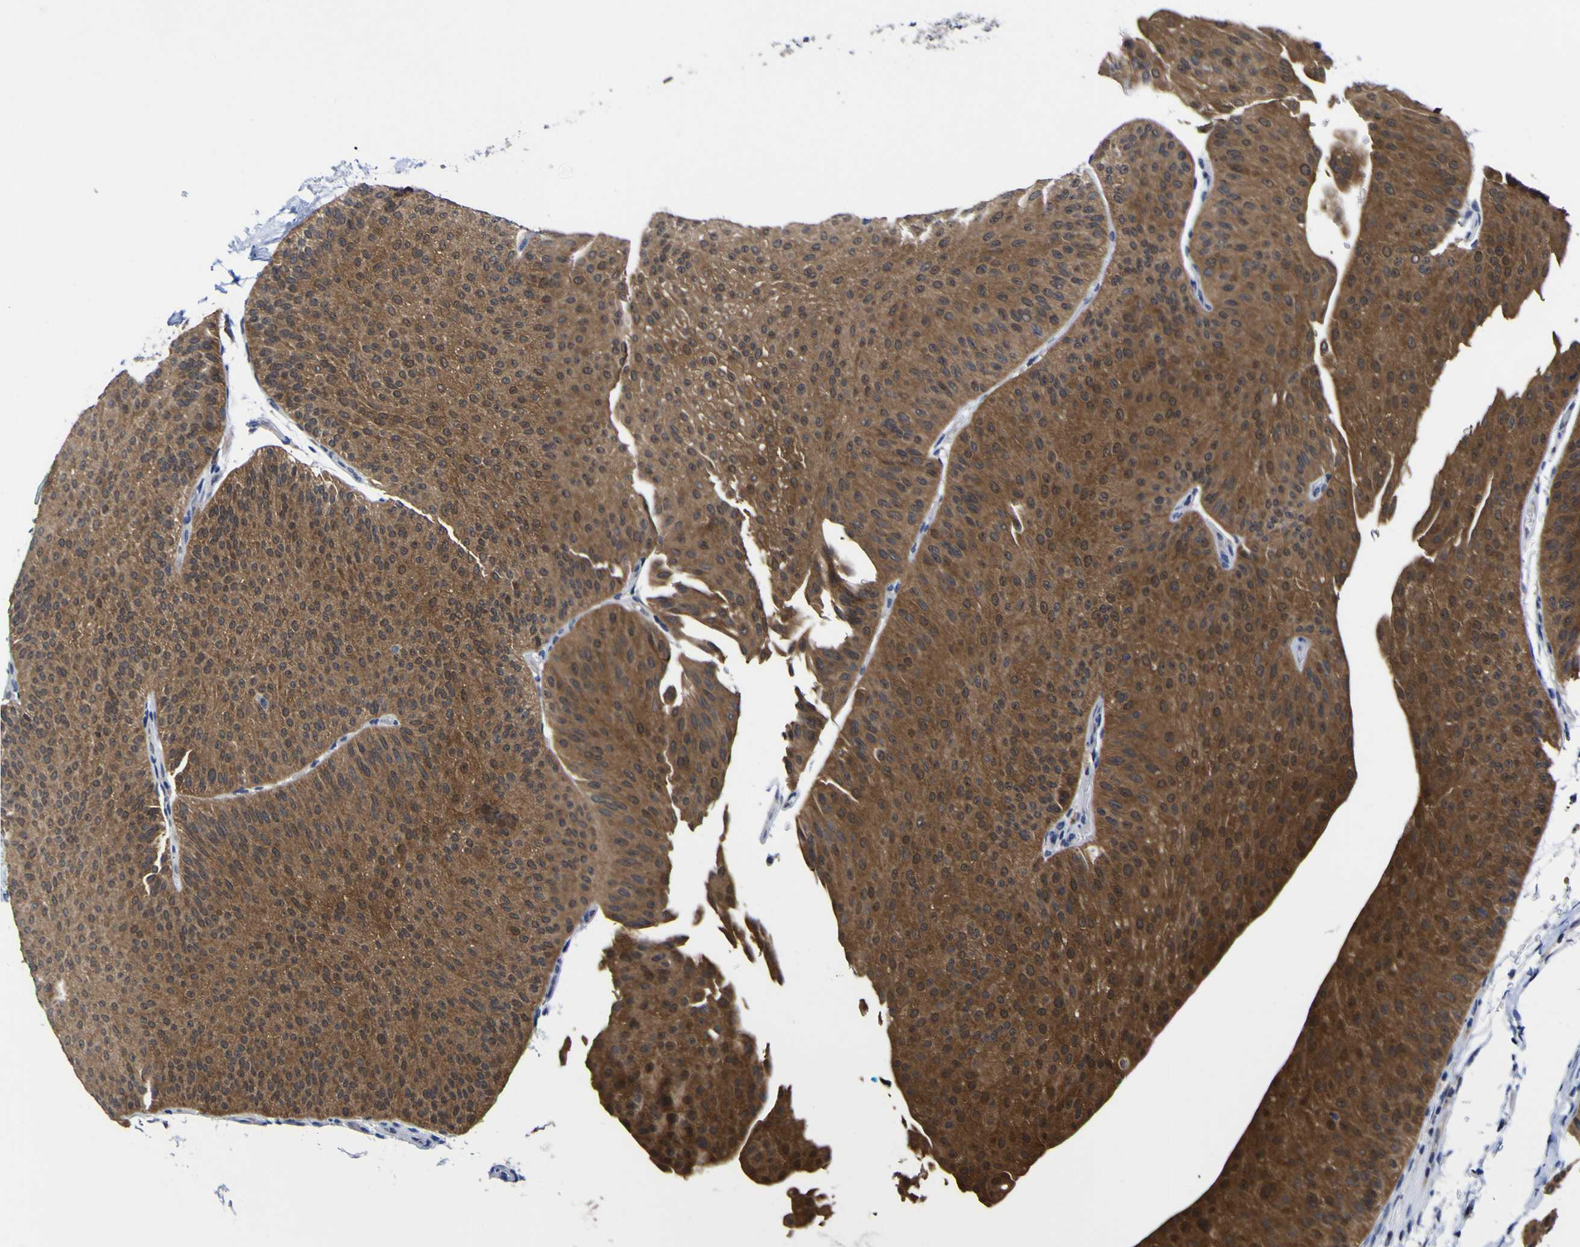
{"staining": {"intensity": "strong", "quantity": ">75%", "location": "cytoplasmic/membranous"}, "tissue": "urothelial cancer", "cell_type": "Tumor cells", "image_type": "cancer", "snomed": [{"axis": "morphology", "description": "Urothelial carcinoma, Low grade"}, {"axis": "topography", "description": "Urinary bladder"}], "caption": "Immunohistochemistry (IHC) of urothelial cancer exhibits high levels of strong cytoplasmic/membranous expression in about >75% of tumor cells.", "gene": "CASP6", "patient": {"sex": "female", "age": 60}}